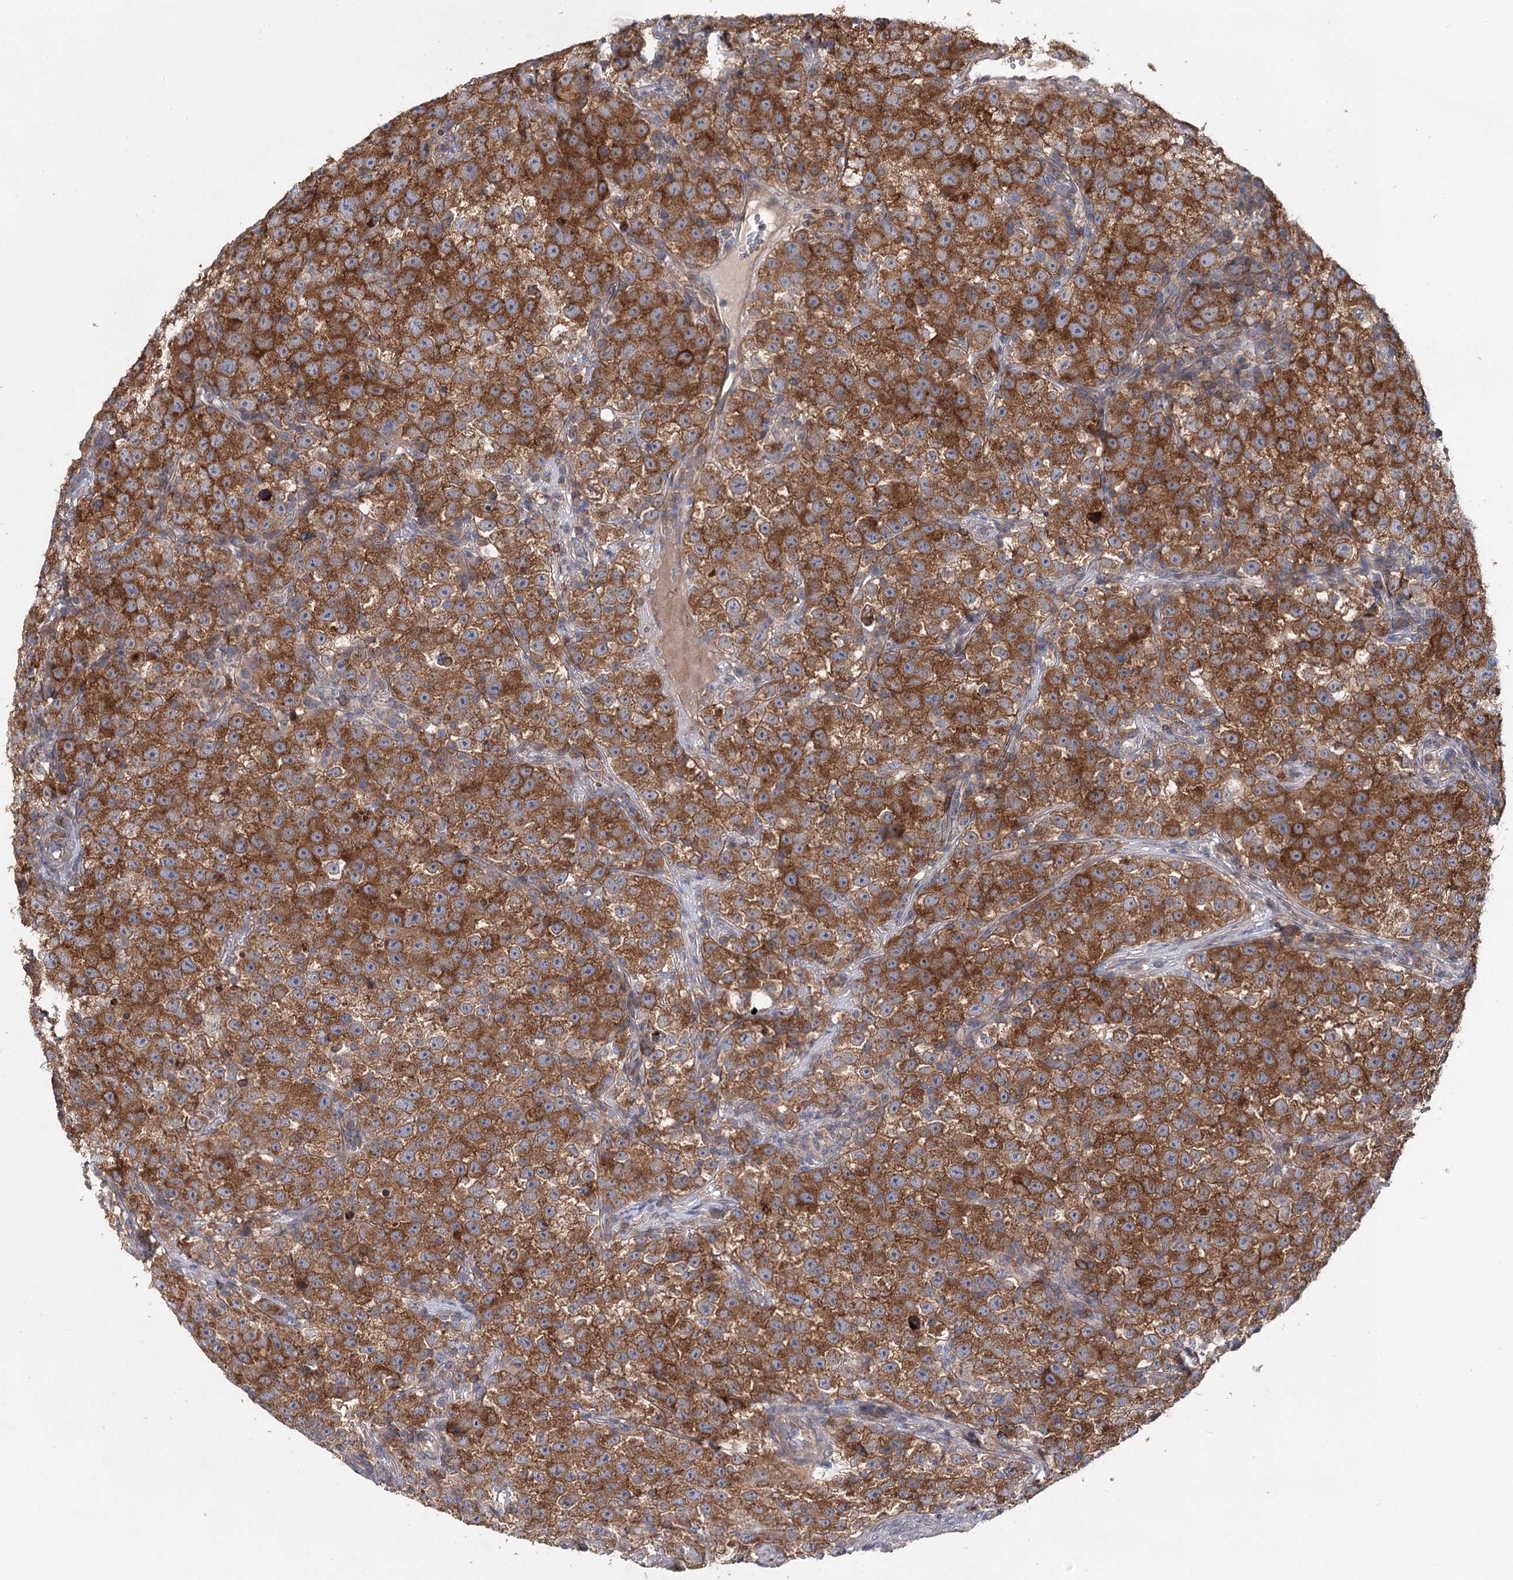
{"staining": {"intensity": "strong", "quantity": ">75%", "location": "cytoplasmic/membranous"}, "tissue": "testis cancer", "cell_type": "Tumor cells", "image_type": "cancer", "snomed": [{"axis": "morphology", "description": "Seminoma, NOS"}, {"axis": "topography", "description": "Testis"}], "caption": "Immunohistochemical staining of testis cancer reveals high levels of strong cytoplasmic/membranous protein positivity in about >75% of tumor cells.", "gene": "STX6", "patient": {"sex": "male", "age": 22}}